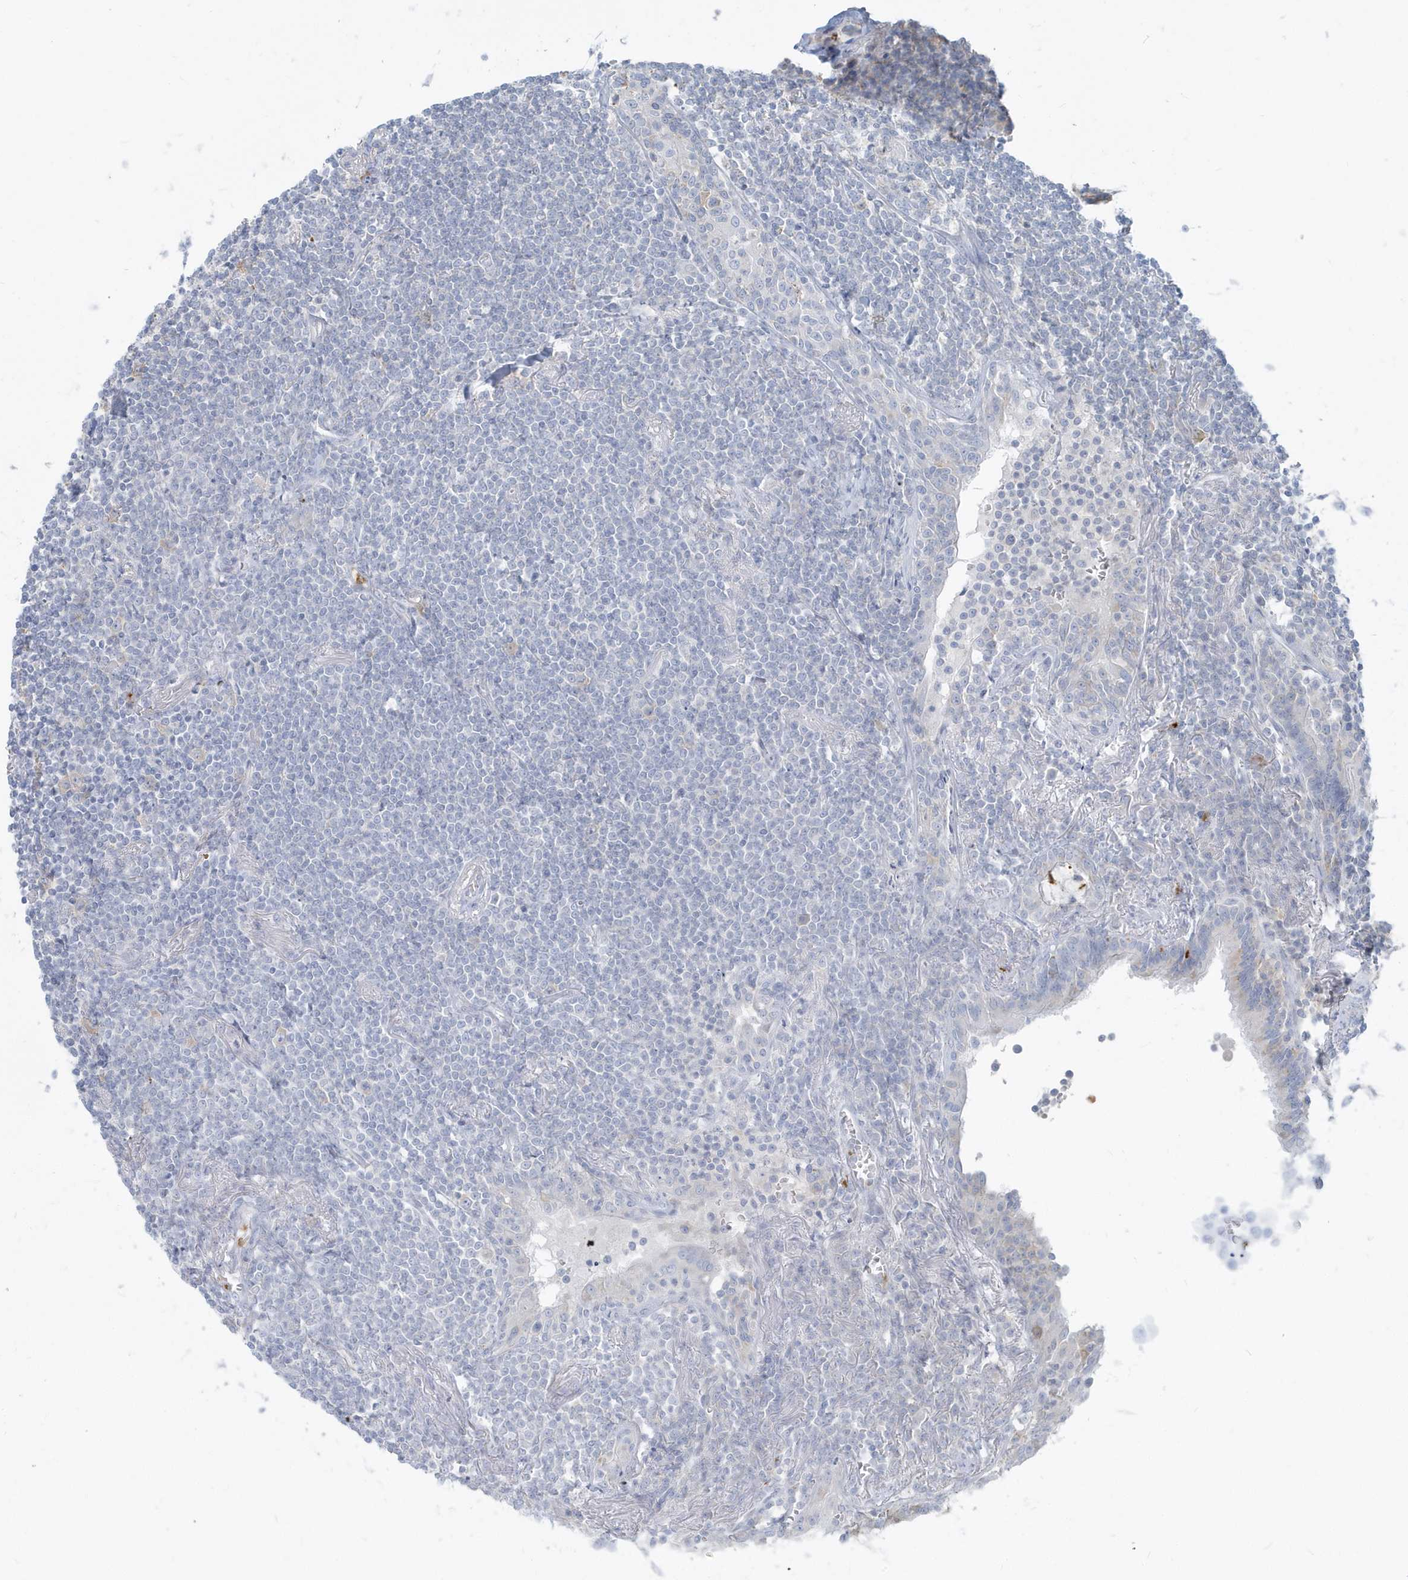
{"staining": {"intensity": "negative", "quantity": "none", "location": "none"}, "tissue": "lymphoma", "cell_type": "Tumor cells", "image_type": "cancer", "snomed": [{"axis": "morphology", "description": "Malignant lymphoma, non-Hodgkin's type, Low grade"}, {"axis": "topography", "description": "Lung"}], "caption": "Lymphoma was stained to show a protein in brown. There is no significant staining in tumor cells.", "gene": "CCNJ", "patient": {"sex": "female", "age": 71}}